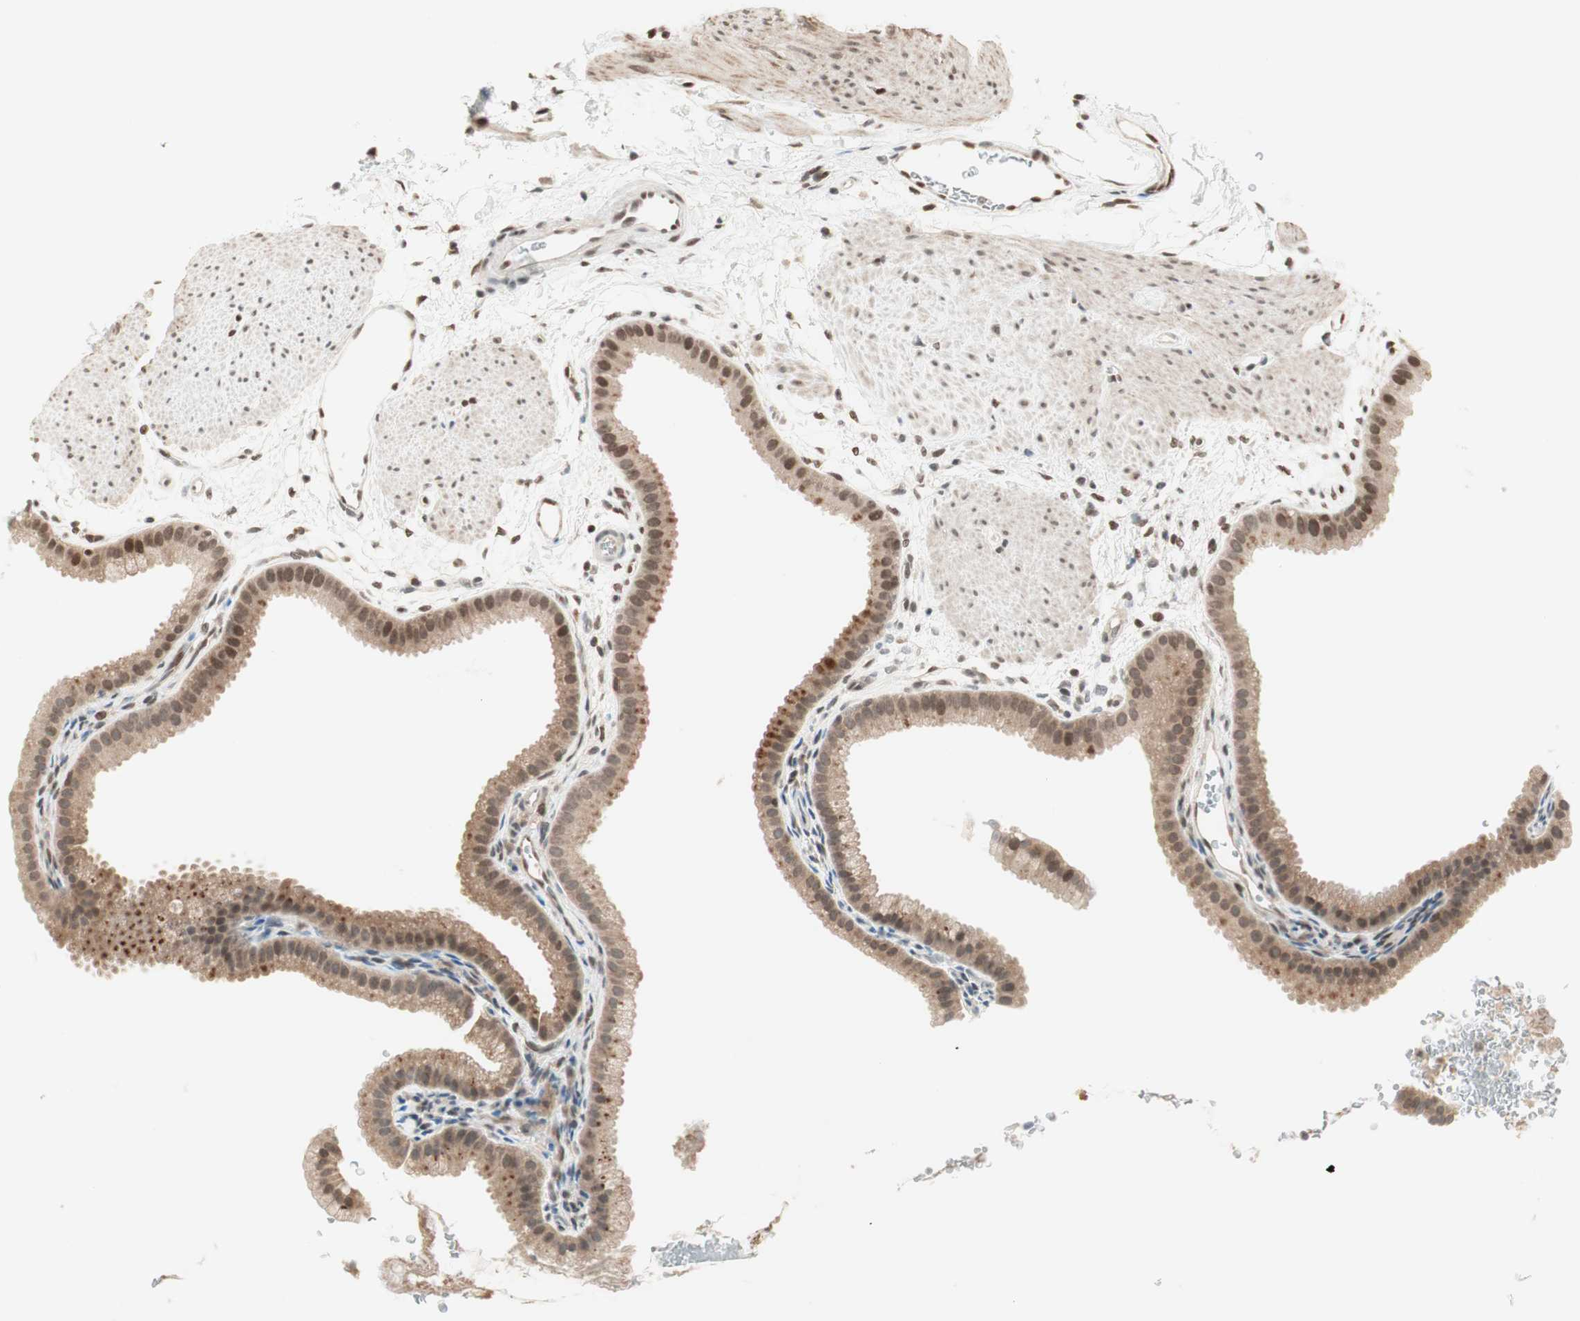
{"staining": {"intensity": "moderate", "quantity": "25%-75%", "location": "cytoplasmic/membranous,nuclear"}, "tissue": "gallbladder", "cell_type": "Glandular cells", "image_type": "normal", "snomed": [{"axis": "morphology", "description": "Normal tissue, NOS"}, {"axis": "topography", "description": "Gallbladder"}], "caption": "Immunohistochemical staining of normal human gallbladder exhibits moderate cytoplasmic/membranous,nuclear protein positivity in about 25%-75% of glandular cells.", "gene": "UBE2I", "patient": {"sex": "female", "age": 64}}